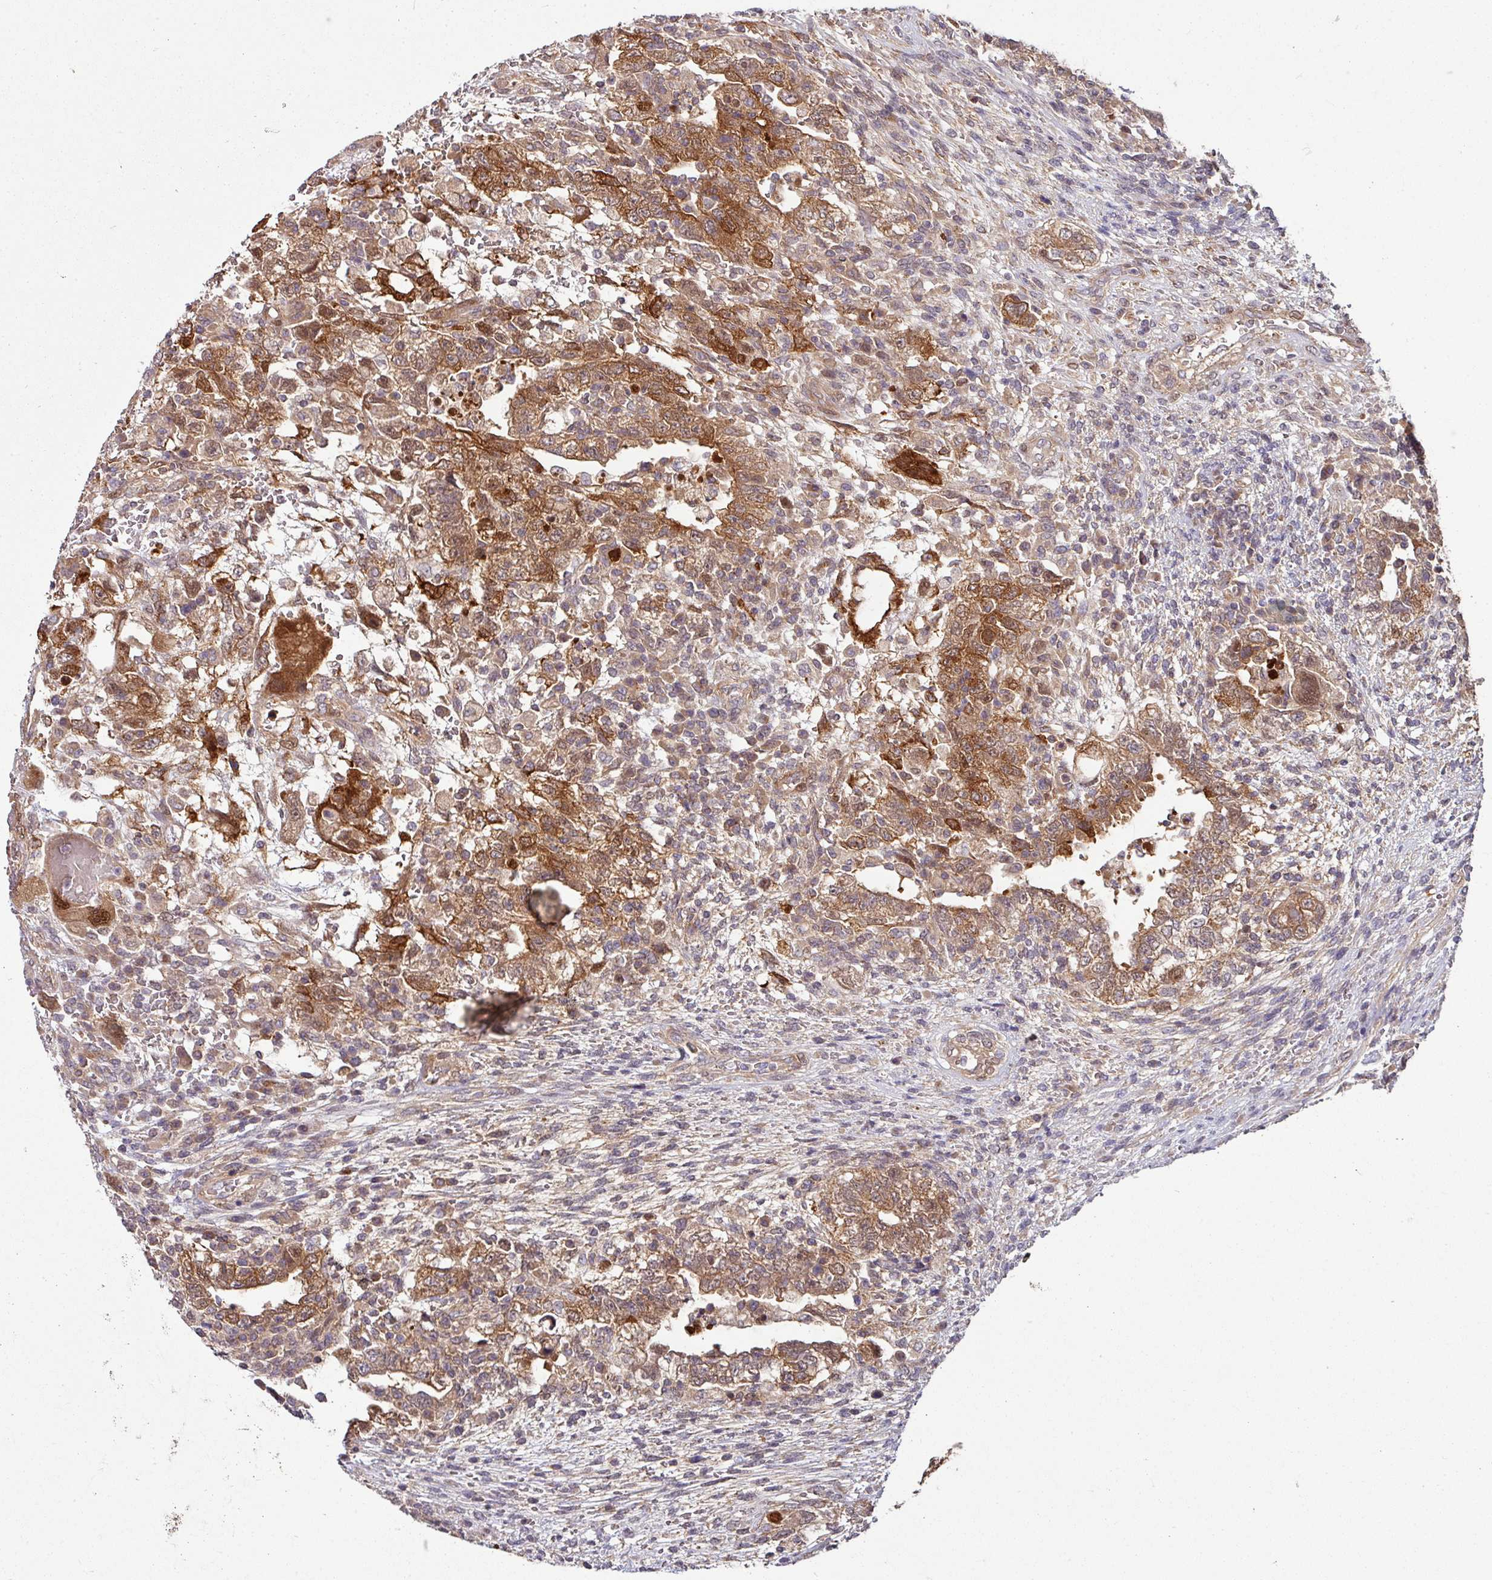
{"staining": {"intensity": "strong", "quantity": ">75%", "location": "cytoplasmic/membranous"}, "tissue": "testis cancer", "cell_type": "Tumor cells", "image_type": "cancer", "snomed": [{"axis": "morphology", "description": "Carcinoma, Embryonal, NOS"}, {"axis": "topography", "description": "Testis"}], "caption": "DAB immunohistochemical staining of testis cancer (embryonal carcinoma) shows strong cytoplasmic/membranous protein positivity in approximately >75% of tumor cells.", "gene": "SLAMF6", "patient": {"sex": "male", "age": 26}}